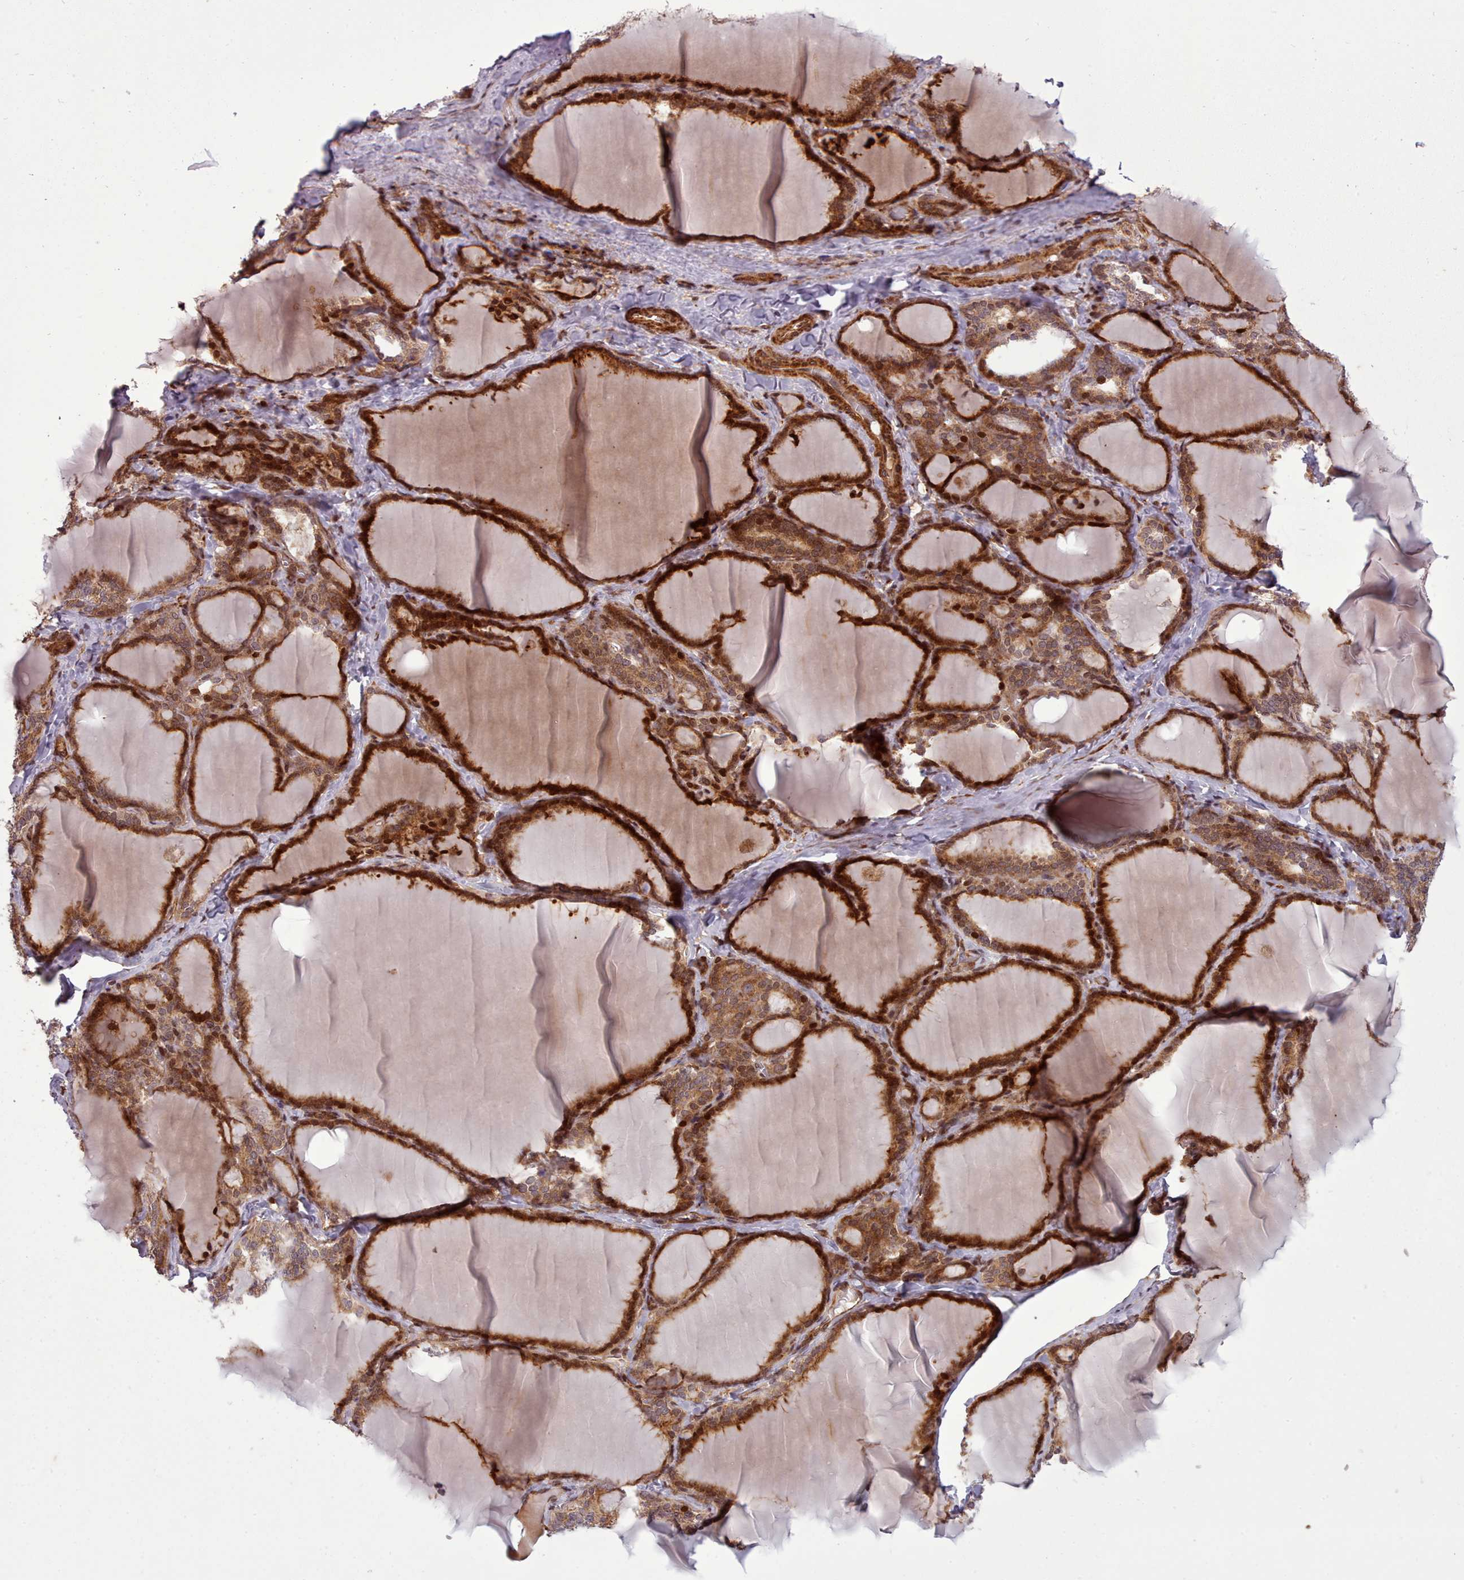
{"staining": {"intensity": "strong", "quantity": ">75%", "location": "cytoplasmic/membranous,nuclear"}, "tissue": "thyroid gland", "cell_type": "Glandular cells", "image_type": "normal", "snomed": [{"axis": "morphology", "description": "Normal tissue, NOS"}, {"axis": "topography", "description": "Thyroid gland"}], "caption": "Protein analysis of benign thyroid gland displays strong cytoplasmic/membranous,nuclear positivity in approximately >75% of glandular cells.", "gene": "NLRP7", "patient": {"sex": "female", "age": 31}}